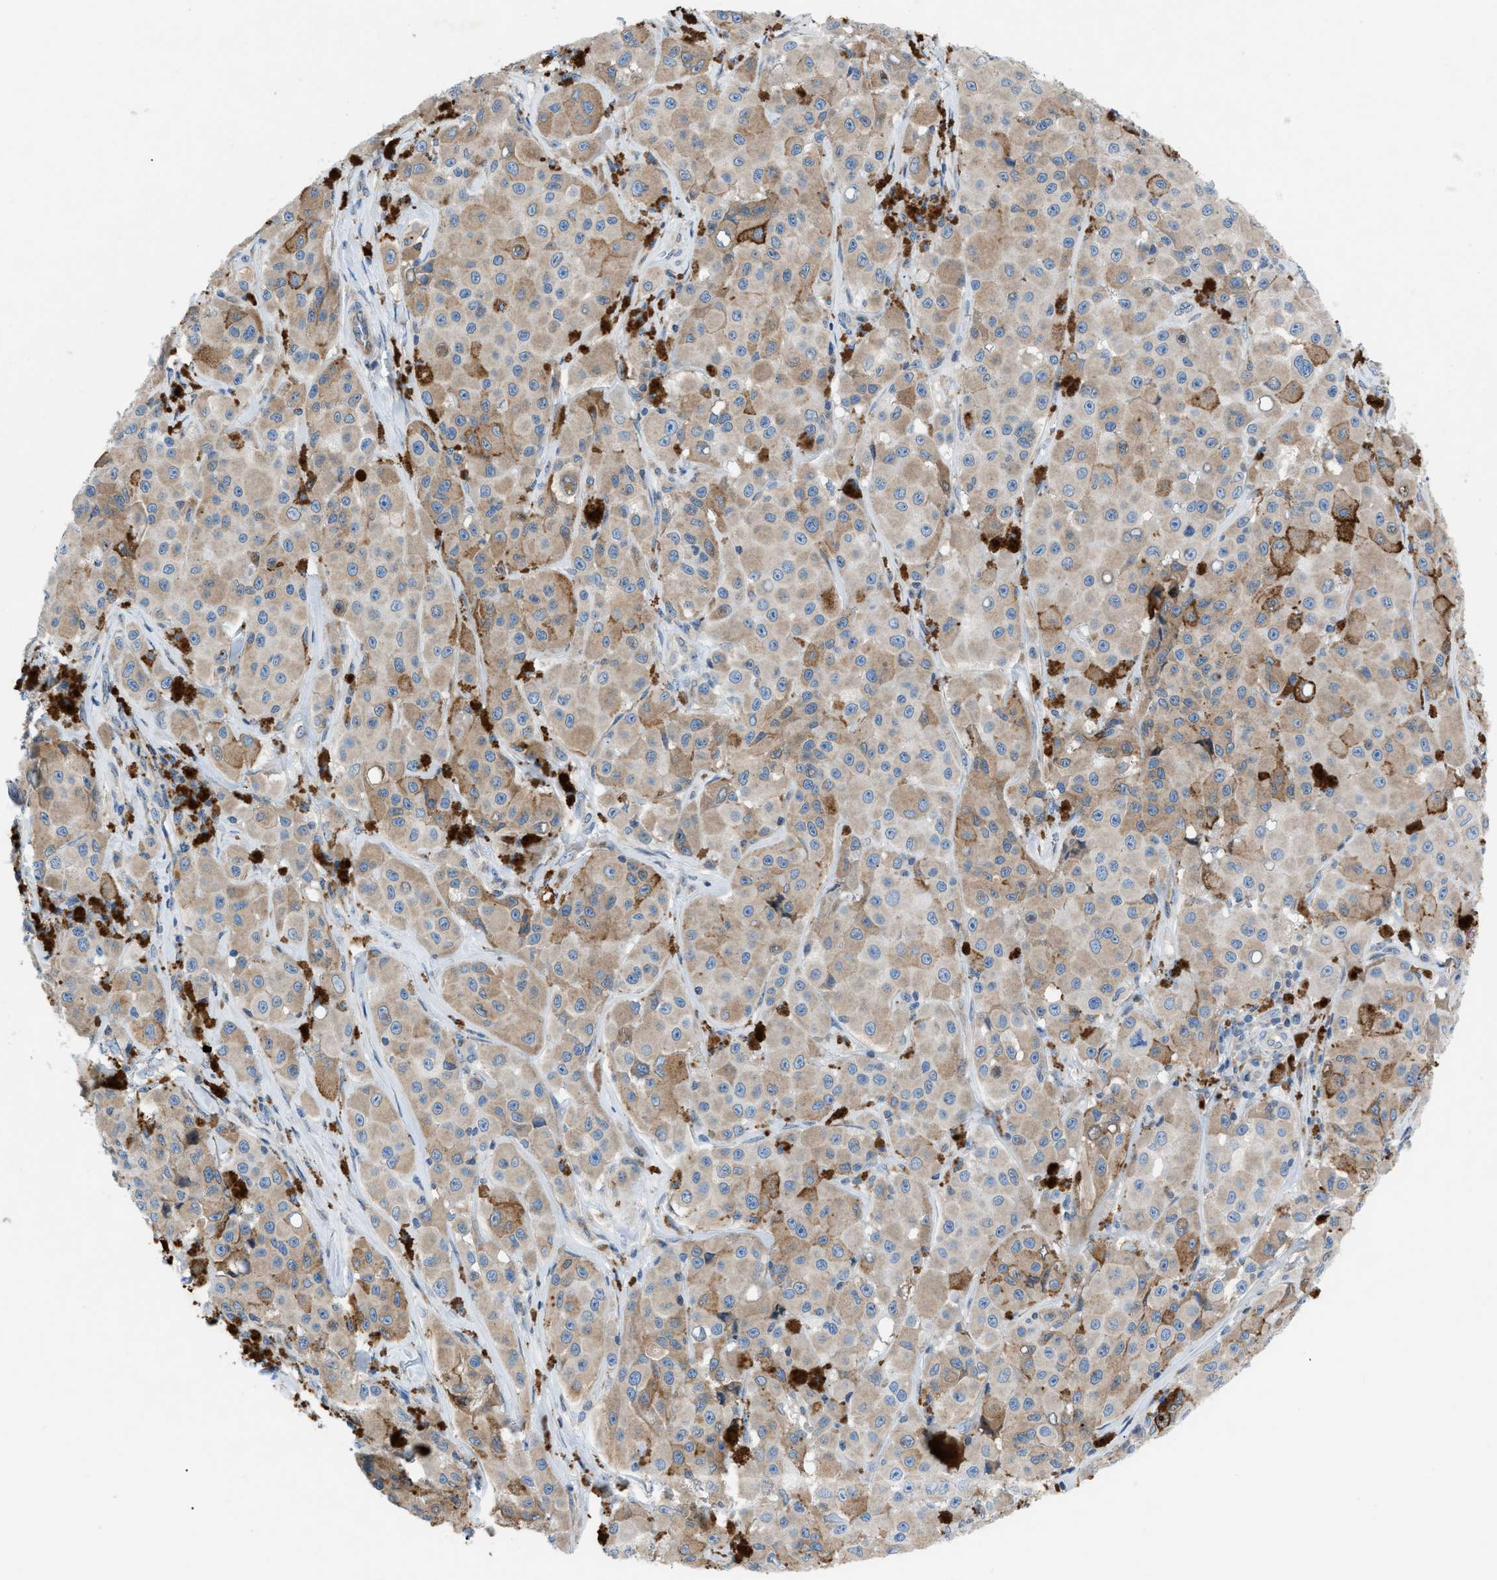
{"staining": {"intensity": "moderate", "quantity": ">75%", "location": "cytoplasmic/membranous"}, "tissue": "melanoma", "cell_type": "Tumor cells", "image_type": "cancer", "snomed": [{"axis": "morphology", "description": "Malignant melanoma, NOS"}, {"axis": "topography", "description": "Skin"}], "caption": "Protein analysis of malignant melanoma tissue displays moderate cytoplasmic/membranous positivity in approximately >75% of tumor cells.", "gene": "ZDHHC24", "patient": {"sex": "male", "age": 84}}